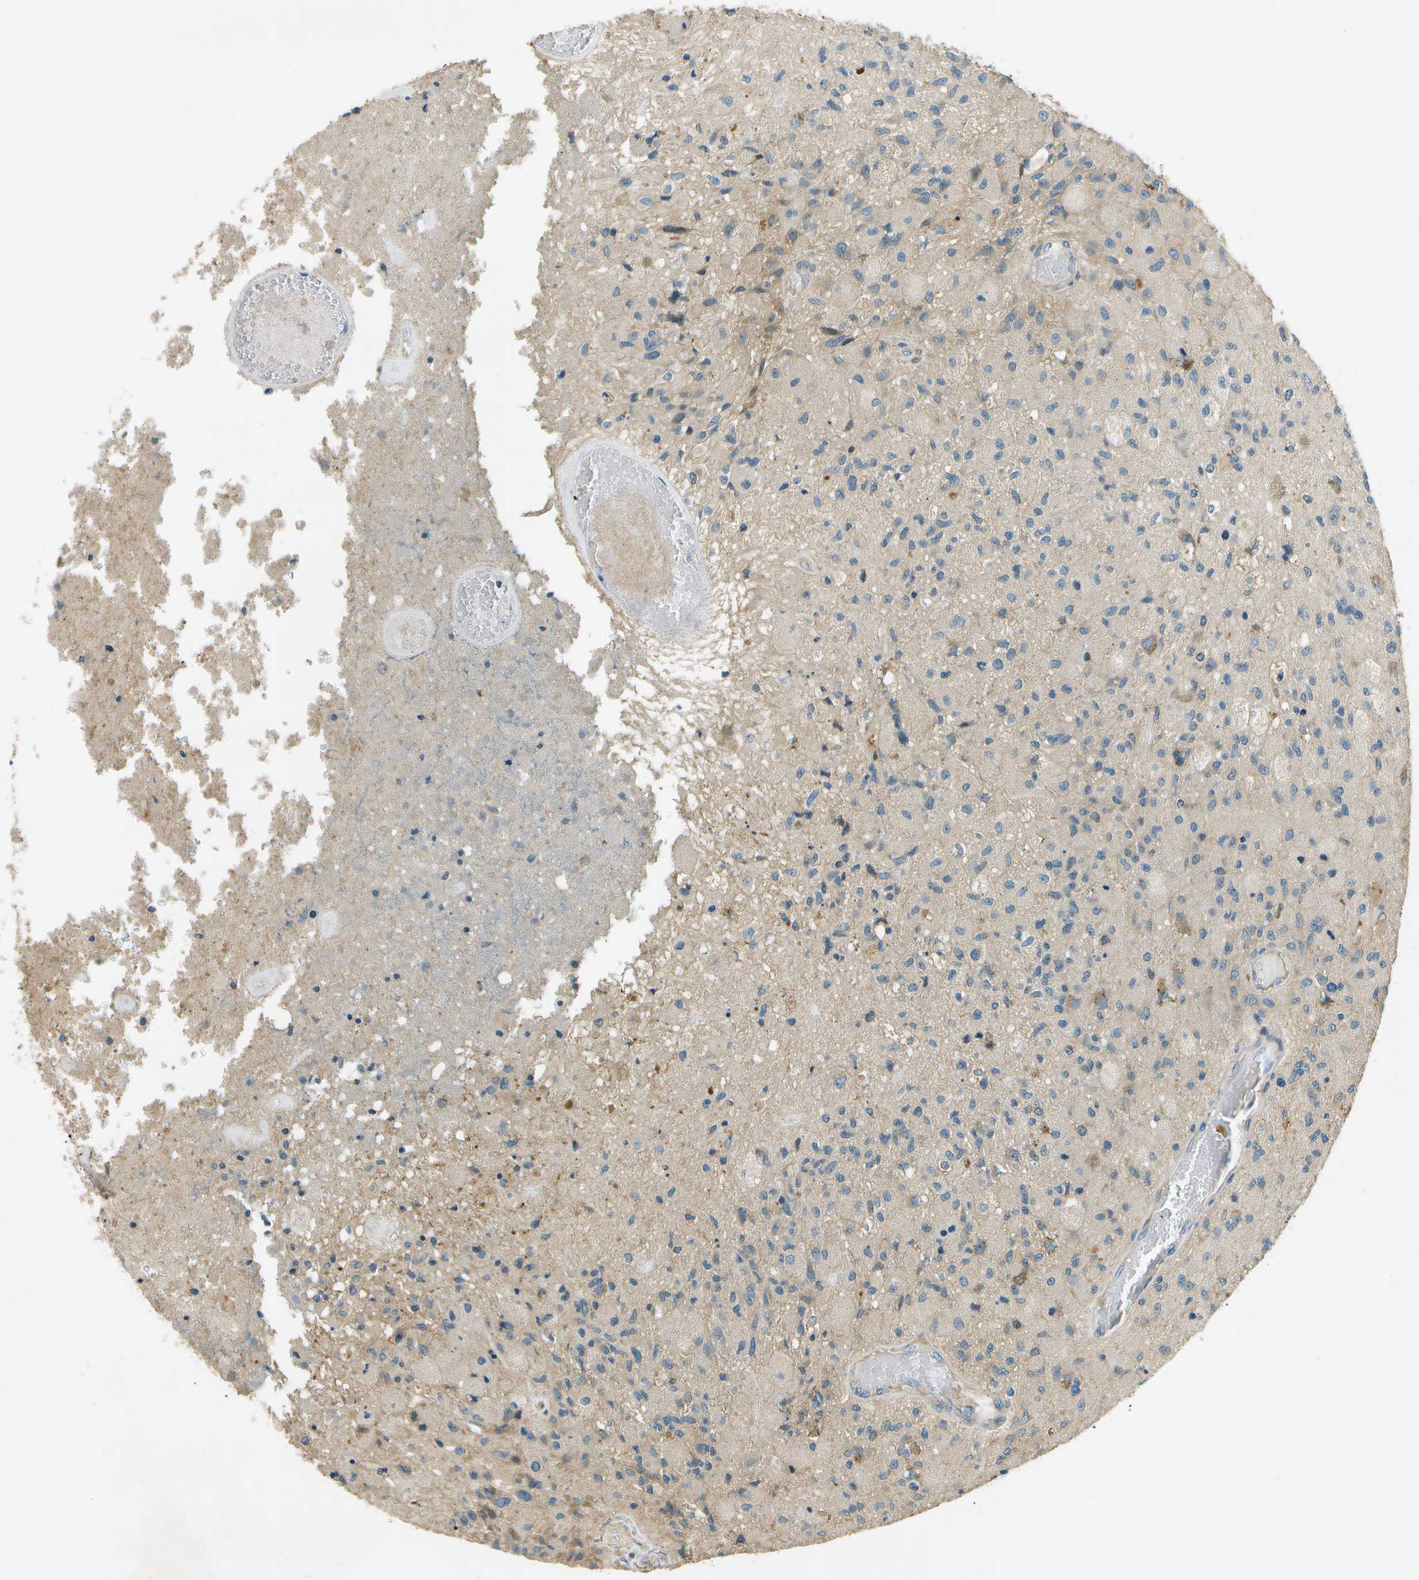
{"staining": {"intensity": "strong", "quantity": "<25%", "location": "cytoplasmic/membranous"}, "tissue": "glioma", "cell_type": "Tumor cells", "image_type": "cancer", "snomed": [{"axis": "morphology", "description": "Normal tissue, NOS"}, {"axis": "morphology", "description": "Glioma, malignant, High grade"}, {"axis": "topography", "description": "Cerebral cortex"}], "caption": "Immunohistochemical staining of human malignant high-grade glioma demonstrates medium levels of strong cytoplasmic/membranous expression in approximately <25% of tumor cells.", "gene": "NUDT4", "patient": {"sex": "male", "age": 77}}